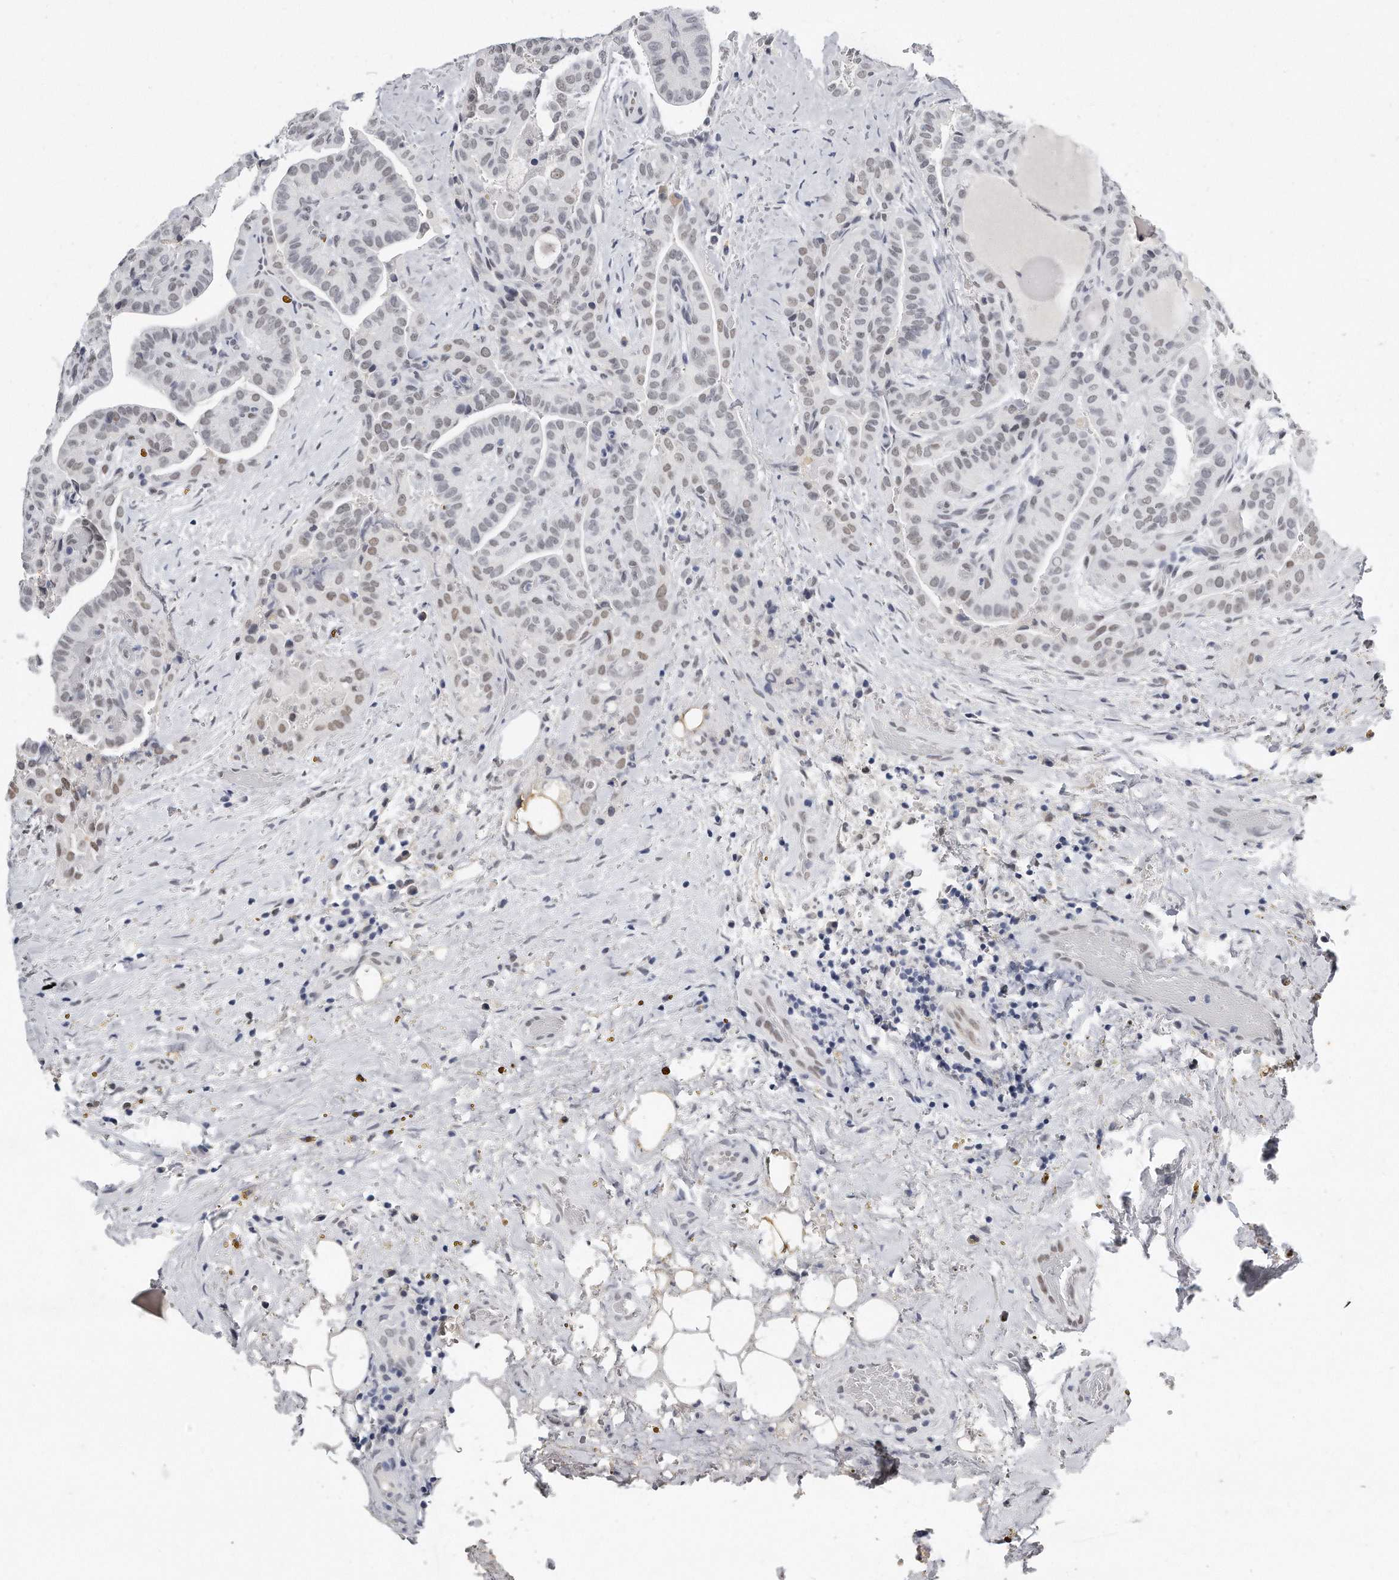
{"staining": {"intensity": "weak", "quantity": "<25%", "location": "nuclear"}, "tissue": "thyroid cancer", "cell_type": "Tumor cells", "image_type": "cancer", "snomed": [{"axis": "morphology", "description": "Papillary adenocarcinoma, NOS"}, {"axis": "topography", "description": "Thyroid gland"}], "caption": "This is a image of IHC staining of papillary adenocarcinoma (thyroid), which shows no expression in tumor cells.", "gene": "CTBP2", "patient": {"sex": "male", "age": 77}}